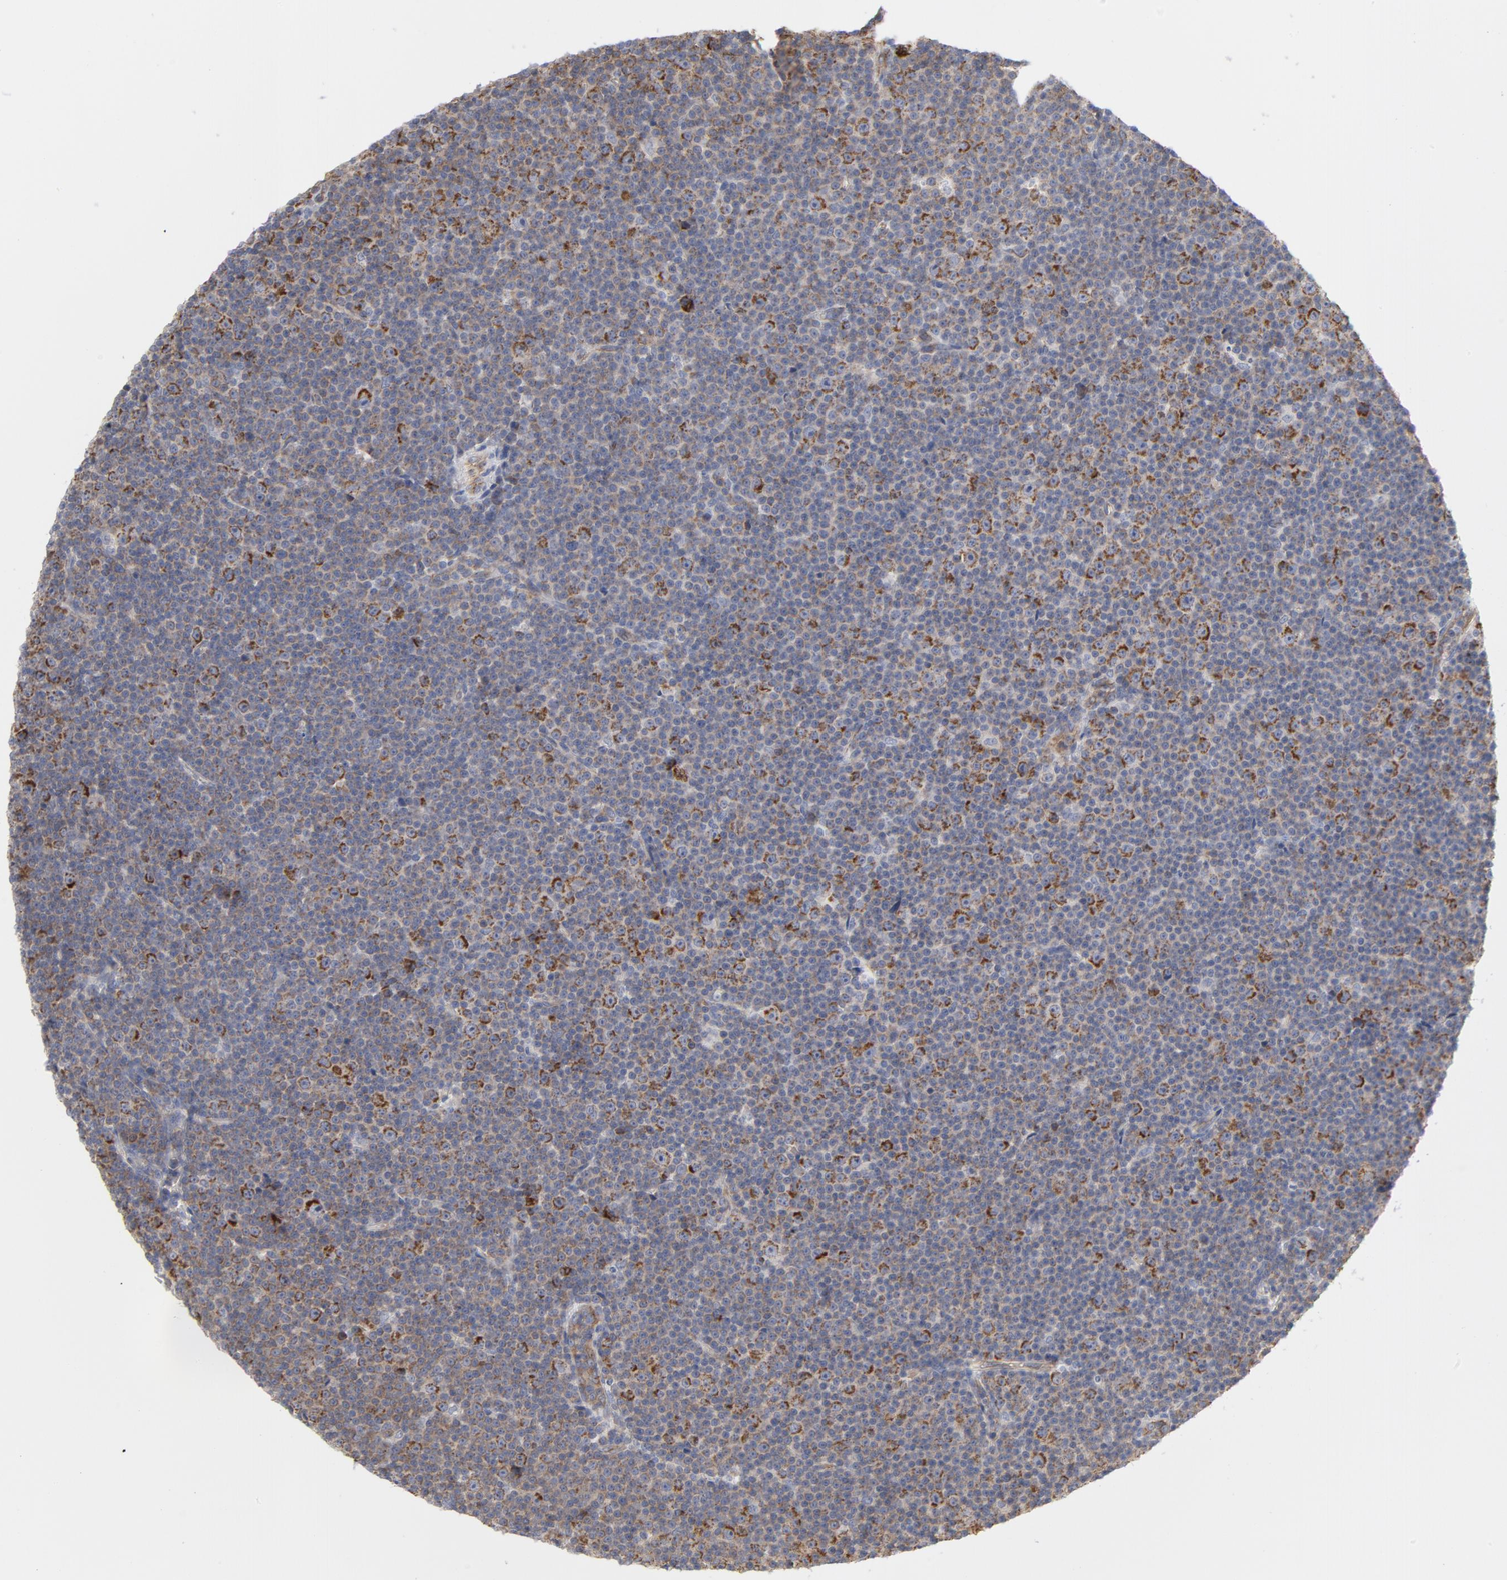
{"staining": {"intensity": "moderate", "quantity": "<25%", "location": "cytoplasmic/membranous"}, "tissue": "lymphoma", "cell_type": "Tumor cells", "image_type": "cancer", "snomed": [{"axis": "morphology", "description": "Malignant lymphoma, non-Hodgkin's type, Low grade"}, {"axis": "topography", "description": "Lymph node"}], "caption": "Immunohistochemical staining of low-grade malignant lymphoma, non-Hodgkin's type demonstrates moderate cytoplasmic/membranous protein staining in approximately <25% of tumor cells. The staining was performed using DAB, with brown indicating positive protein expression. Nuclei are stained blue with hematoxylin.", "gene": "OXA1L", "patient": {"sex": "female", "age": 67}}